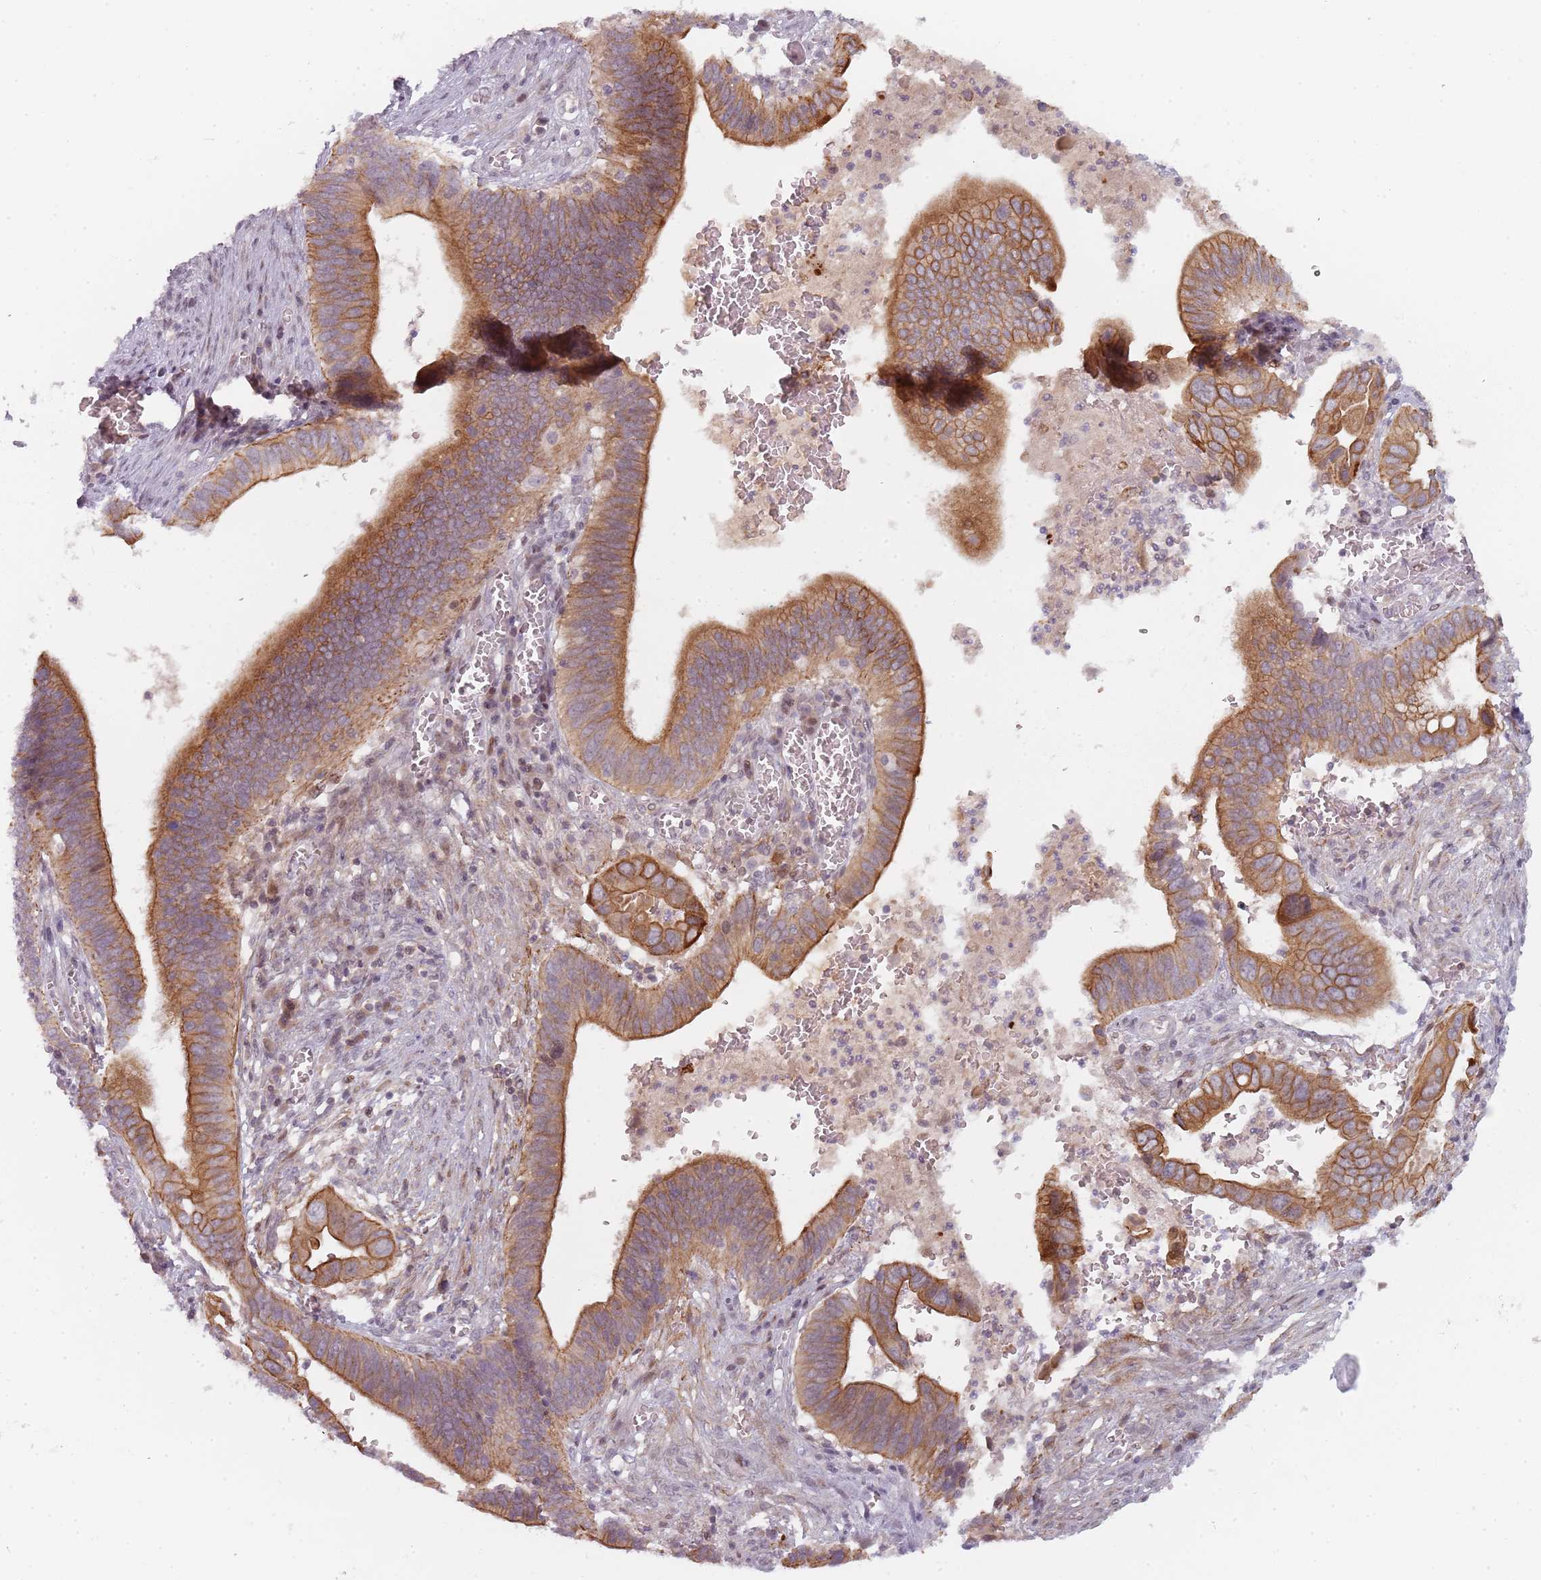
{"staining": {"intensity": "moderate", "quantity": ">75%", "location": "cytoplasmic/membranous"}, "tissue": "cervical cancer", "cell_type": "Tumor cells", "image_type": "cancer", "snomed": [{"axis": "morphology", "description": "Adenocarcinoma, NOS"}, {"axis": "topography", "description": "Cervix"}], "caption": "The image displays a brown stain indicating the presence of a protein in the cytoplasmic/membranous of tumor cells in cervical cancer (adenocarcinoma). The staining is performed using DAB brown chromogen to label protein expression. The nuclei are counter-stained blue using hematoxylin.", "gene": "RPS6KA2", "patient": {"sex": "female", "age": 42}}